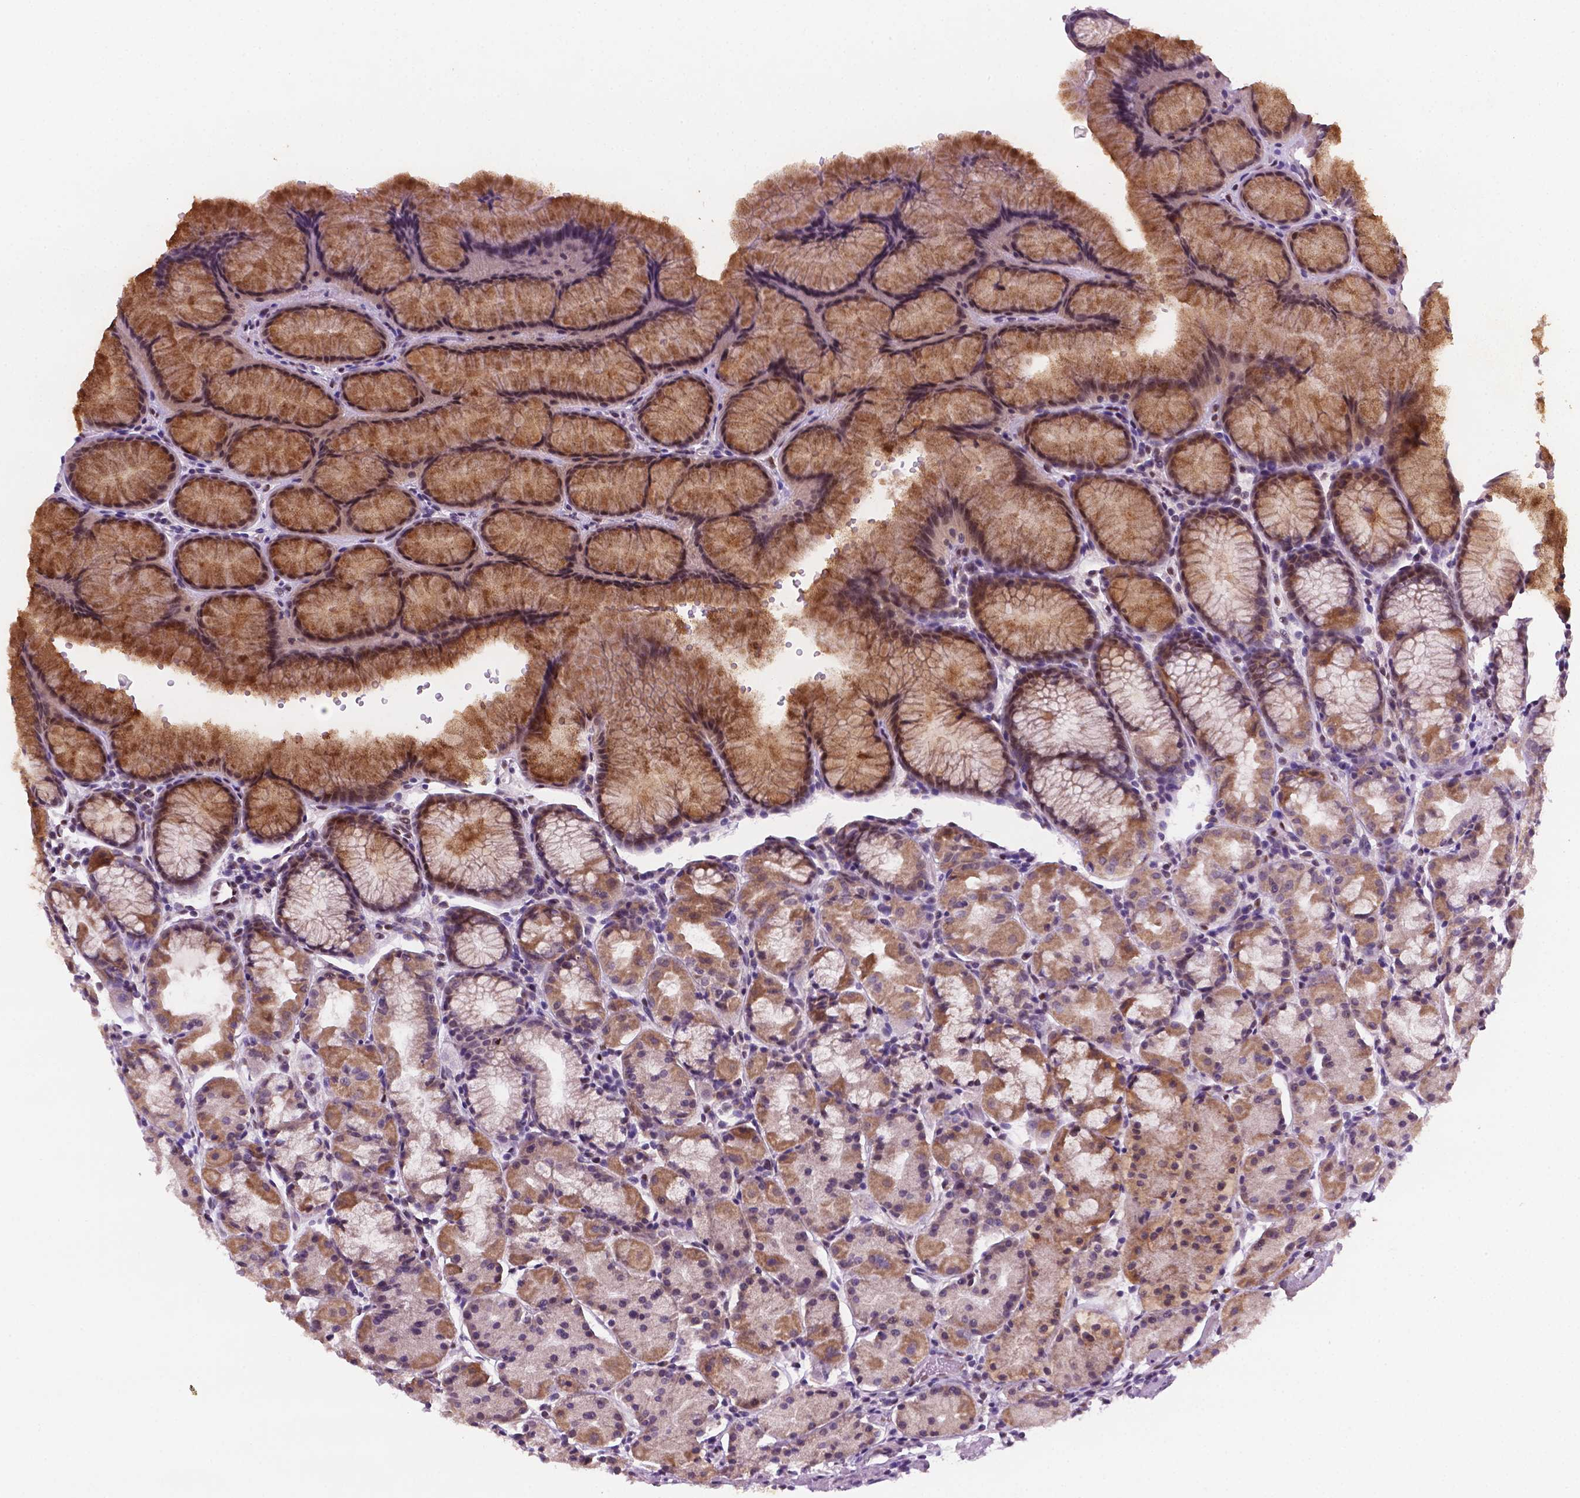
{"staining": {"intensity": "moderate", "quantity": "25%-75%", "location": "cytoplasmic/membranous,nuclear"}, "tissue": "stomach", "cell_type": "Glandular cells", "image_type": "normal", "snomed": [{"axis": "morphology", "description": "Normal tissue, NOS"}, {"axis": "topography", "description": "Stomach, upper"}], "caption": "Stomach stained with a brown dye demonstrates moderate cytoplasmic/membranous,nuclear positive expression in about 25%-75% of glandular cells.", "gene": "C18orf21", "patient": {"sex": "male", "age": 47}}